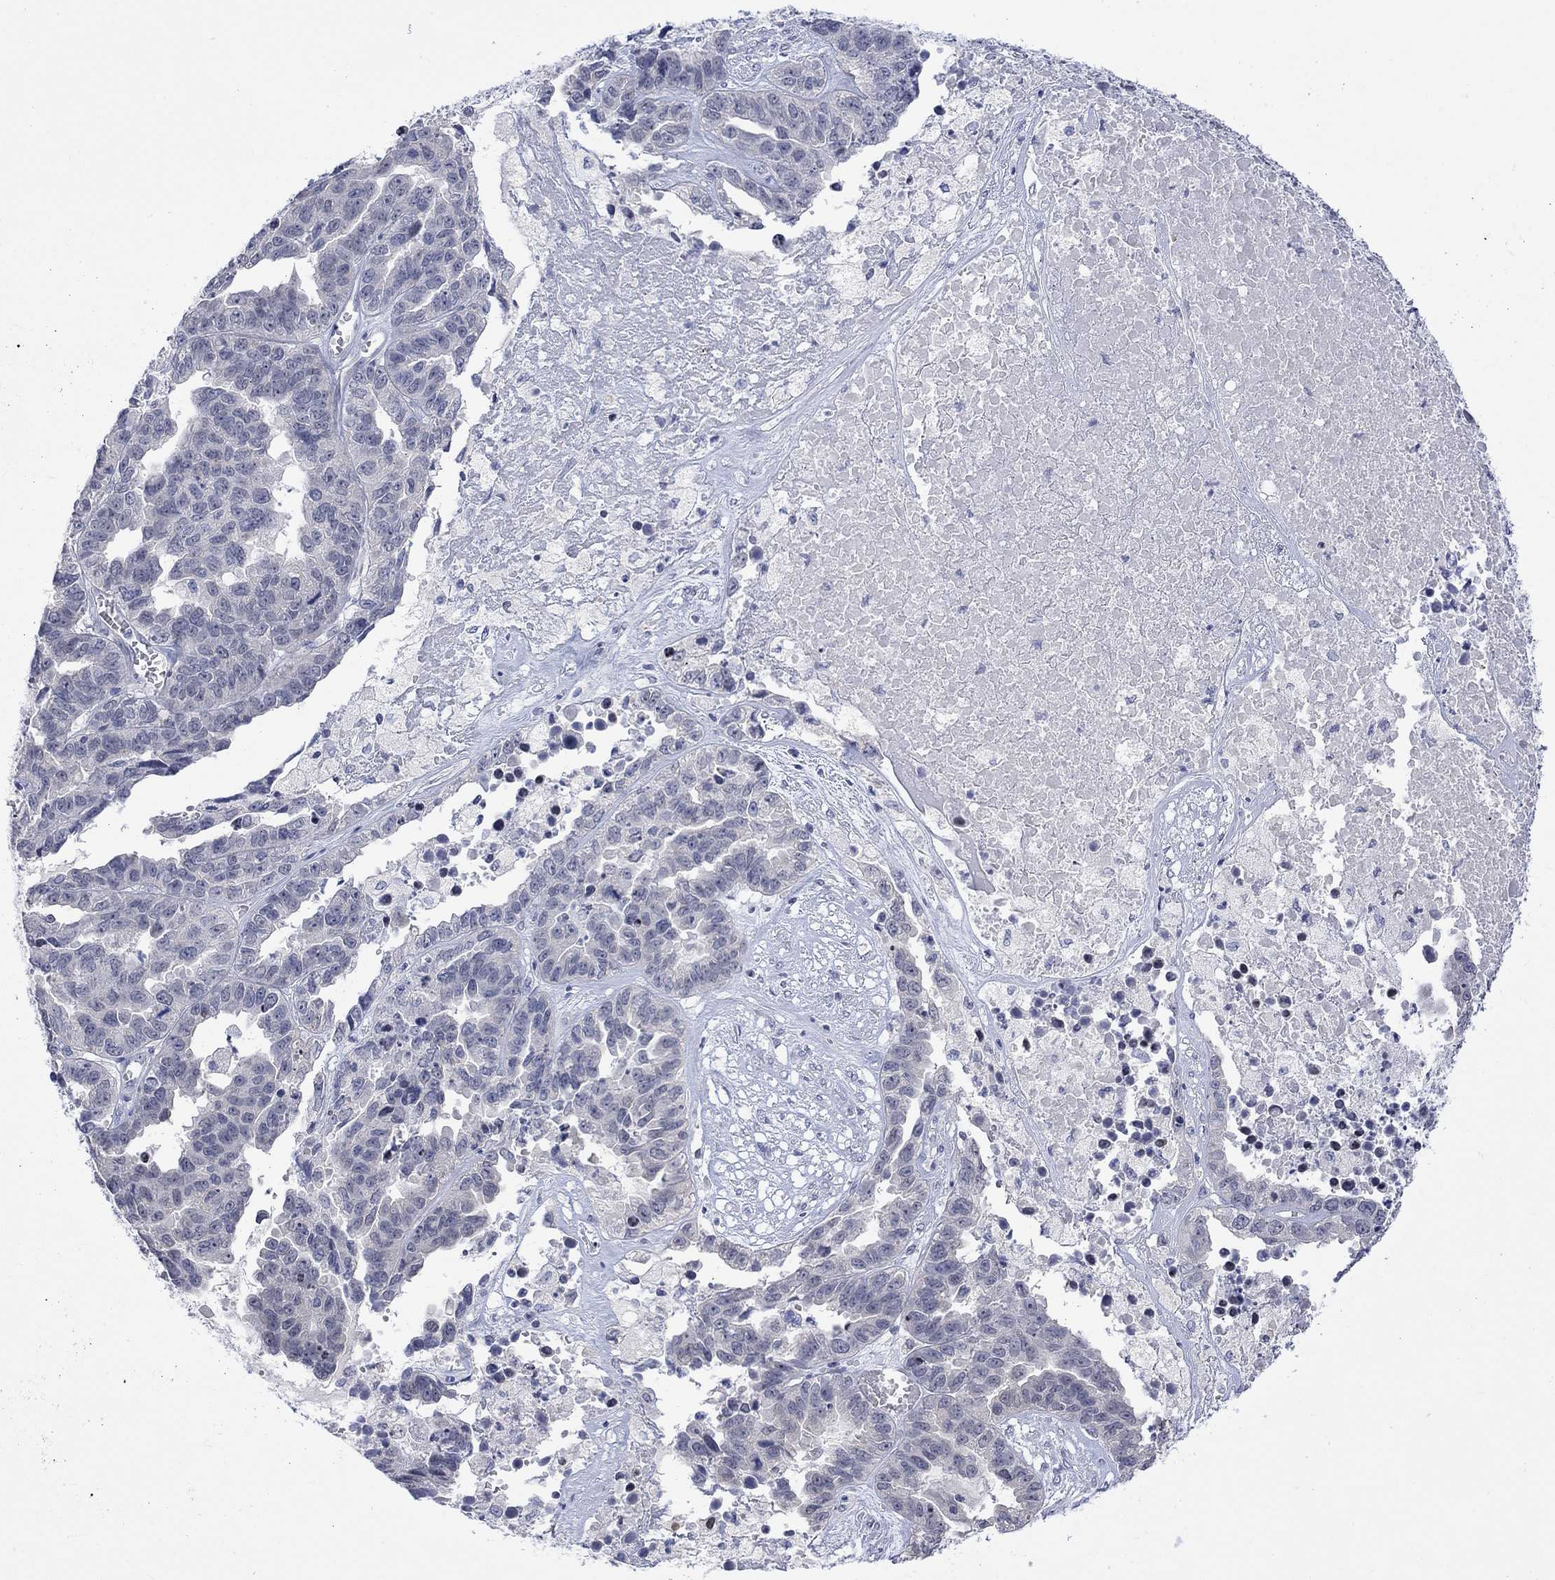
{"staining": {"intensity": "negative", "quantity": "none", "location": "none"}, "tissue": "ovarian cancer", "cell_type": "Tumor cells", "image_type": "cancer", "snomed": [{"axis": "morphology", "description": "Cystadenocarcinoma, serous, NOS"}, {"axis": "topography", "description": "Ovary"}], "caption": "IHC of ovarian cancer (serous cystadenocarcinoma) shows no staining in tumor cells.", "gene": "DCX", "patient": {"sex": "female", "age": 87}}